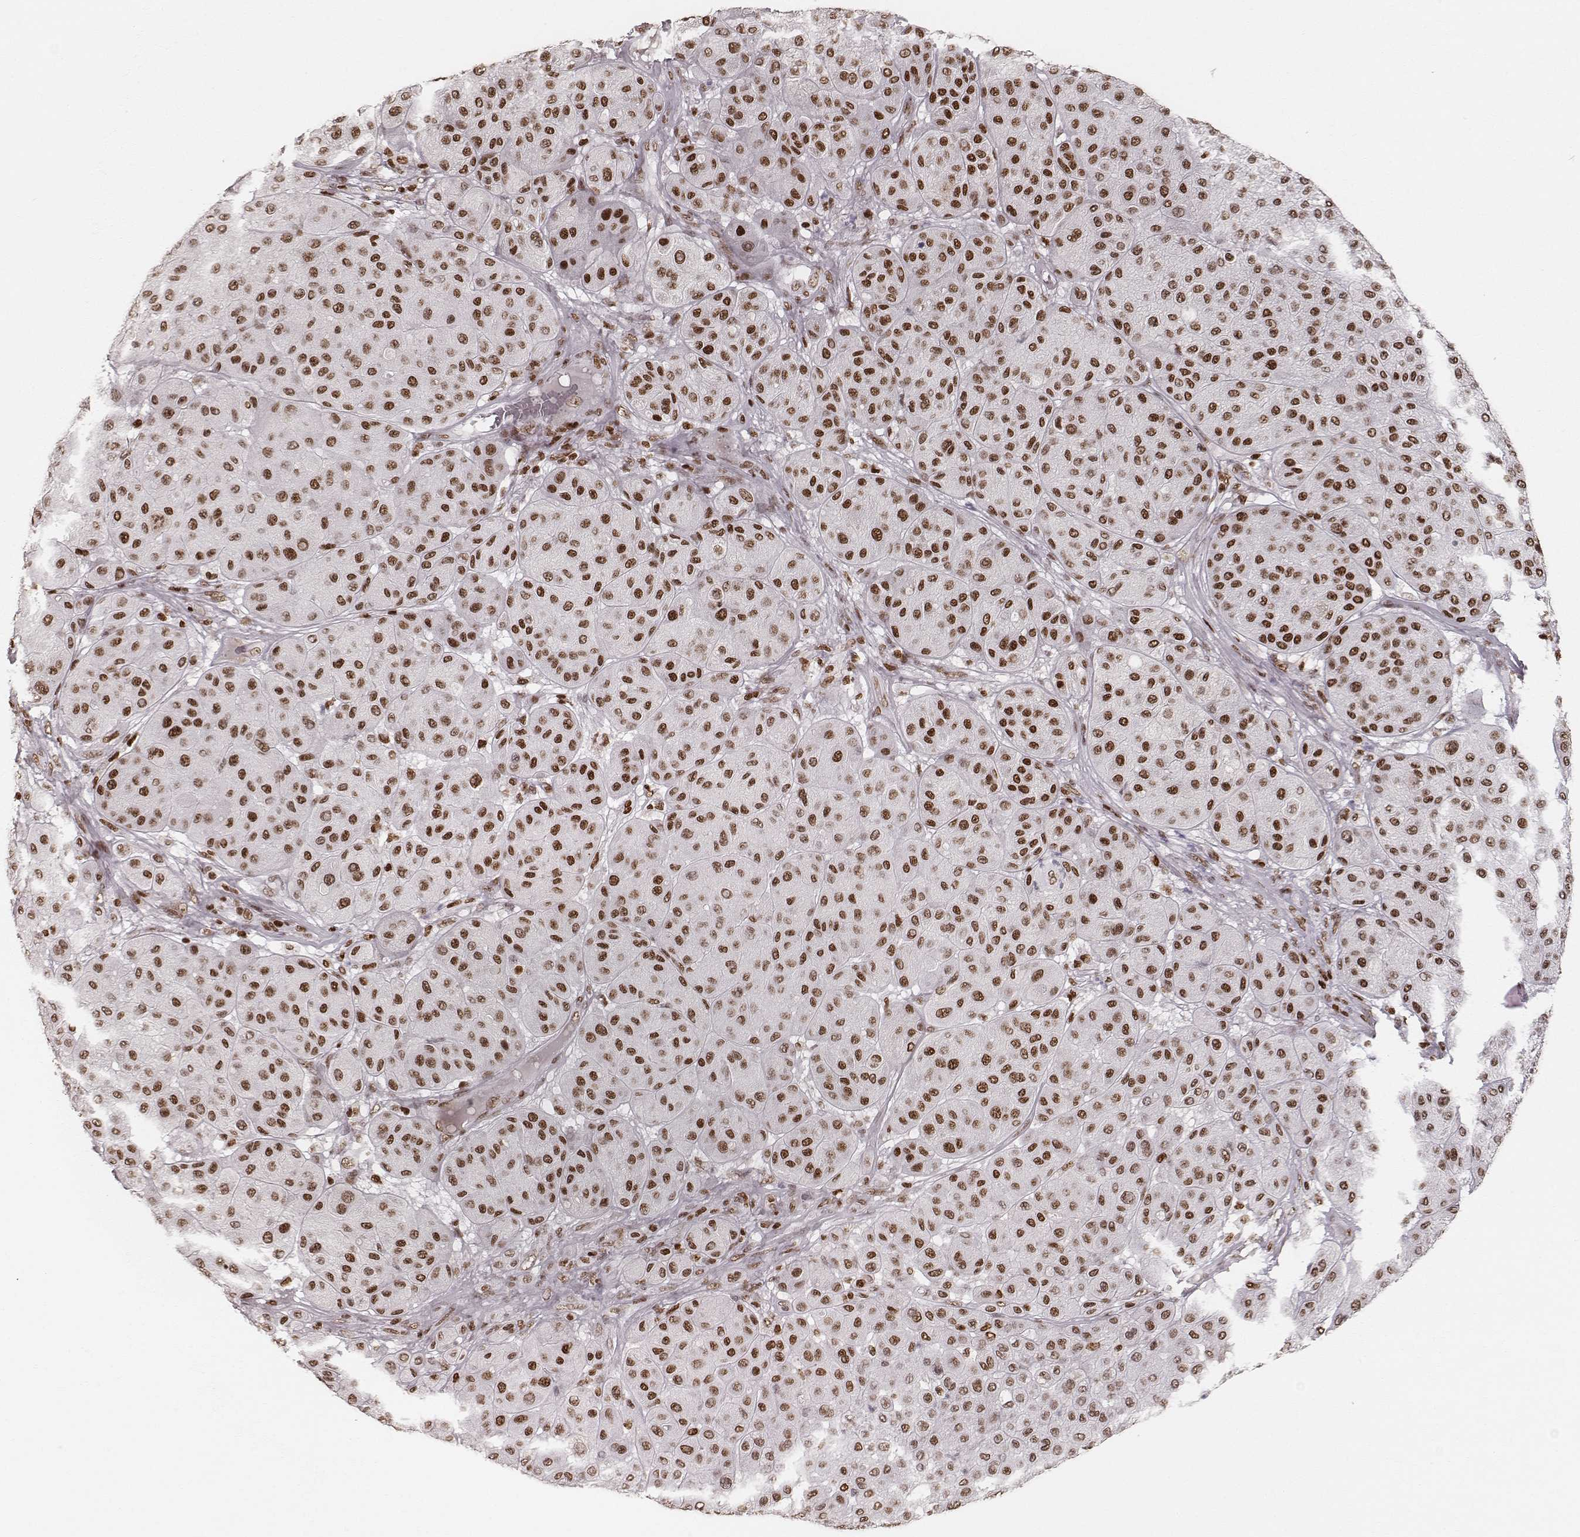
{"staining": {"intensity": "strong", "quantity": ">75%", "location": "nuclear"}, "tissue": "melanoma", "cell_type": "Tumor cells", "image_type": "cancer", "snomed": [{"axis": "morphology", "description": "Malignant melanoma, Metastatic site"}, {"axis": "topography", "description": "Smooth muscle"}], "caption": "Immunohistochemical staining of malignant melanoma (metastatic site) displays high levels of strong nuclear protein expression in about >75% of tumor cells.", "gene": "PARP1", "patient": {"sex": "male", "age": 41}}